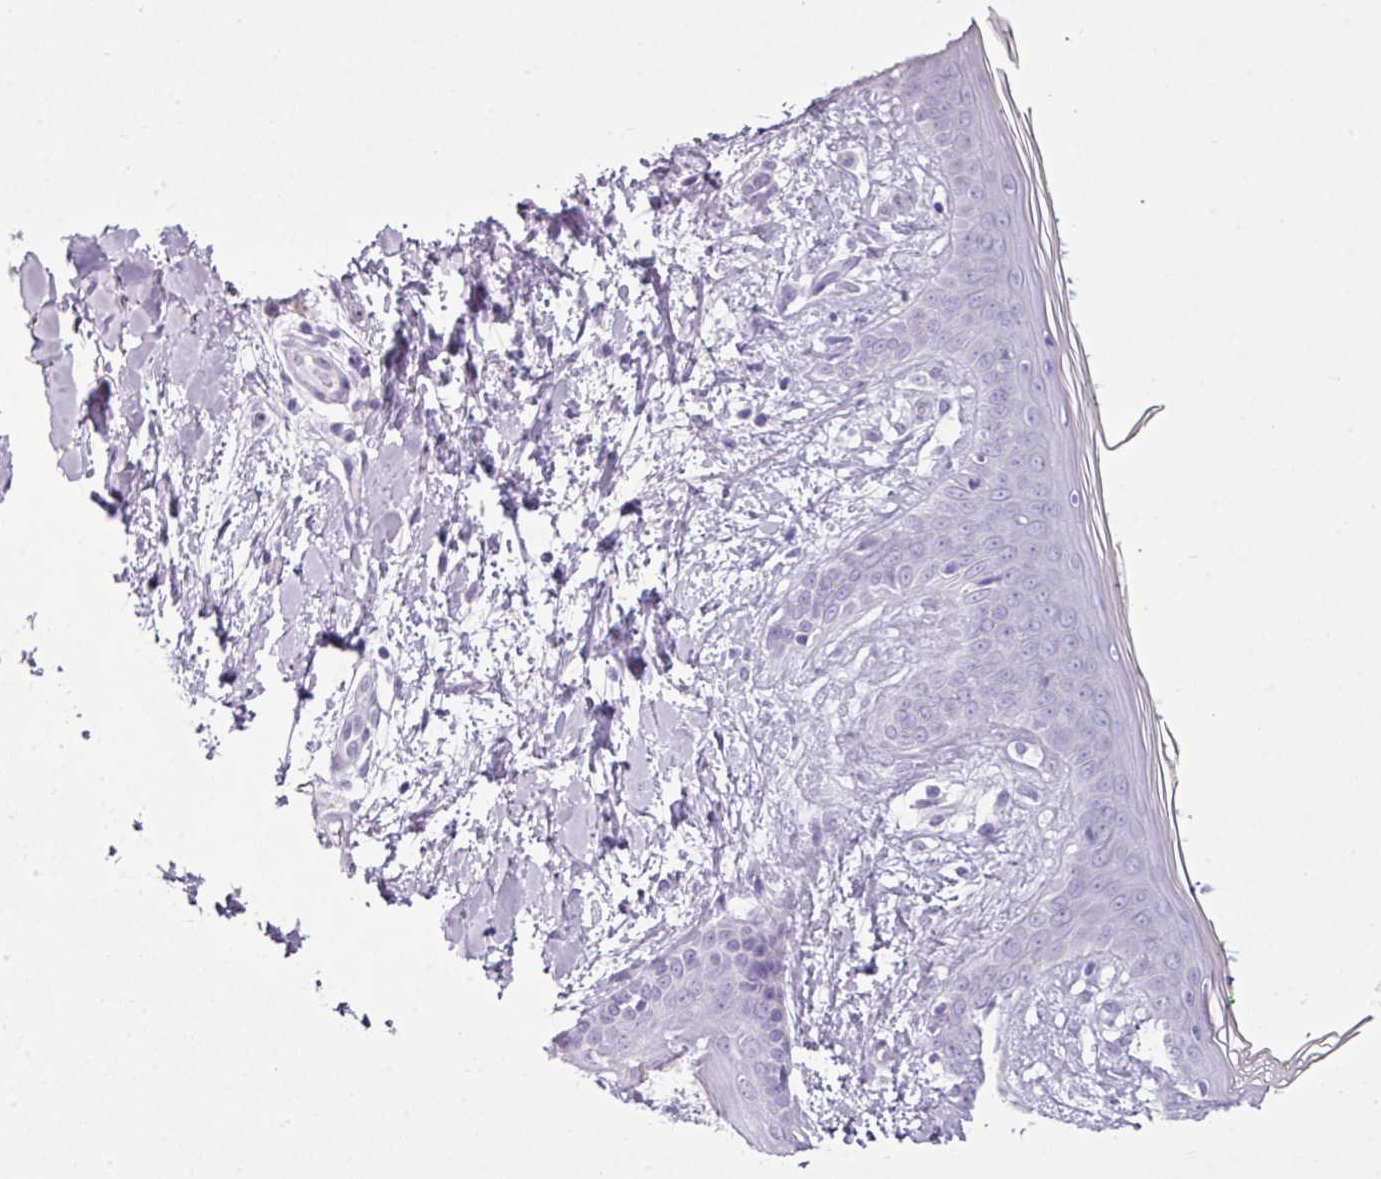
{"staining": {"intensity": "negative", "quantity": "none", "location": "none"}, "tissue": "skin", "cell_type": "Fibroblasts", "image_type": "normal", "snomed": [{"axis": "morphology", "description": "Normal tissue, NOS"}, {"axis": "topography", "description": "Skin"}], "caption": "Skin stained for a protein using immunohistochemistry (IHC) shows no positivity fibroblasts.", "gene": "SCT", "patient": {"sex": "female", "age": 34}}